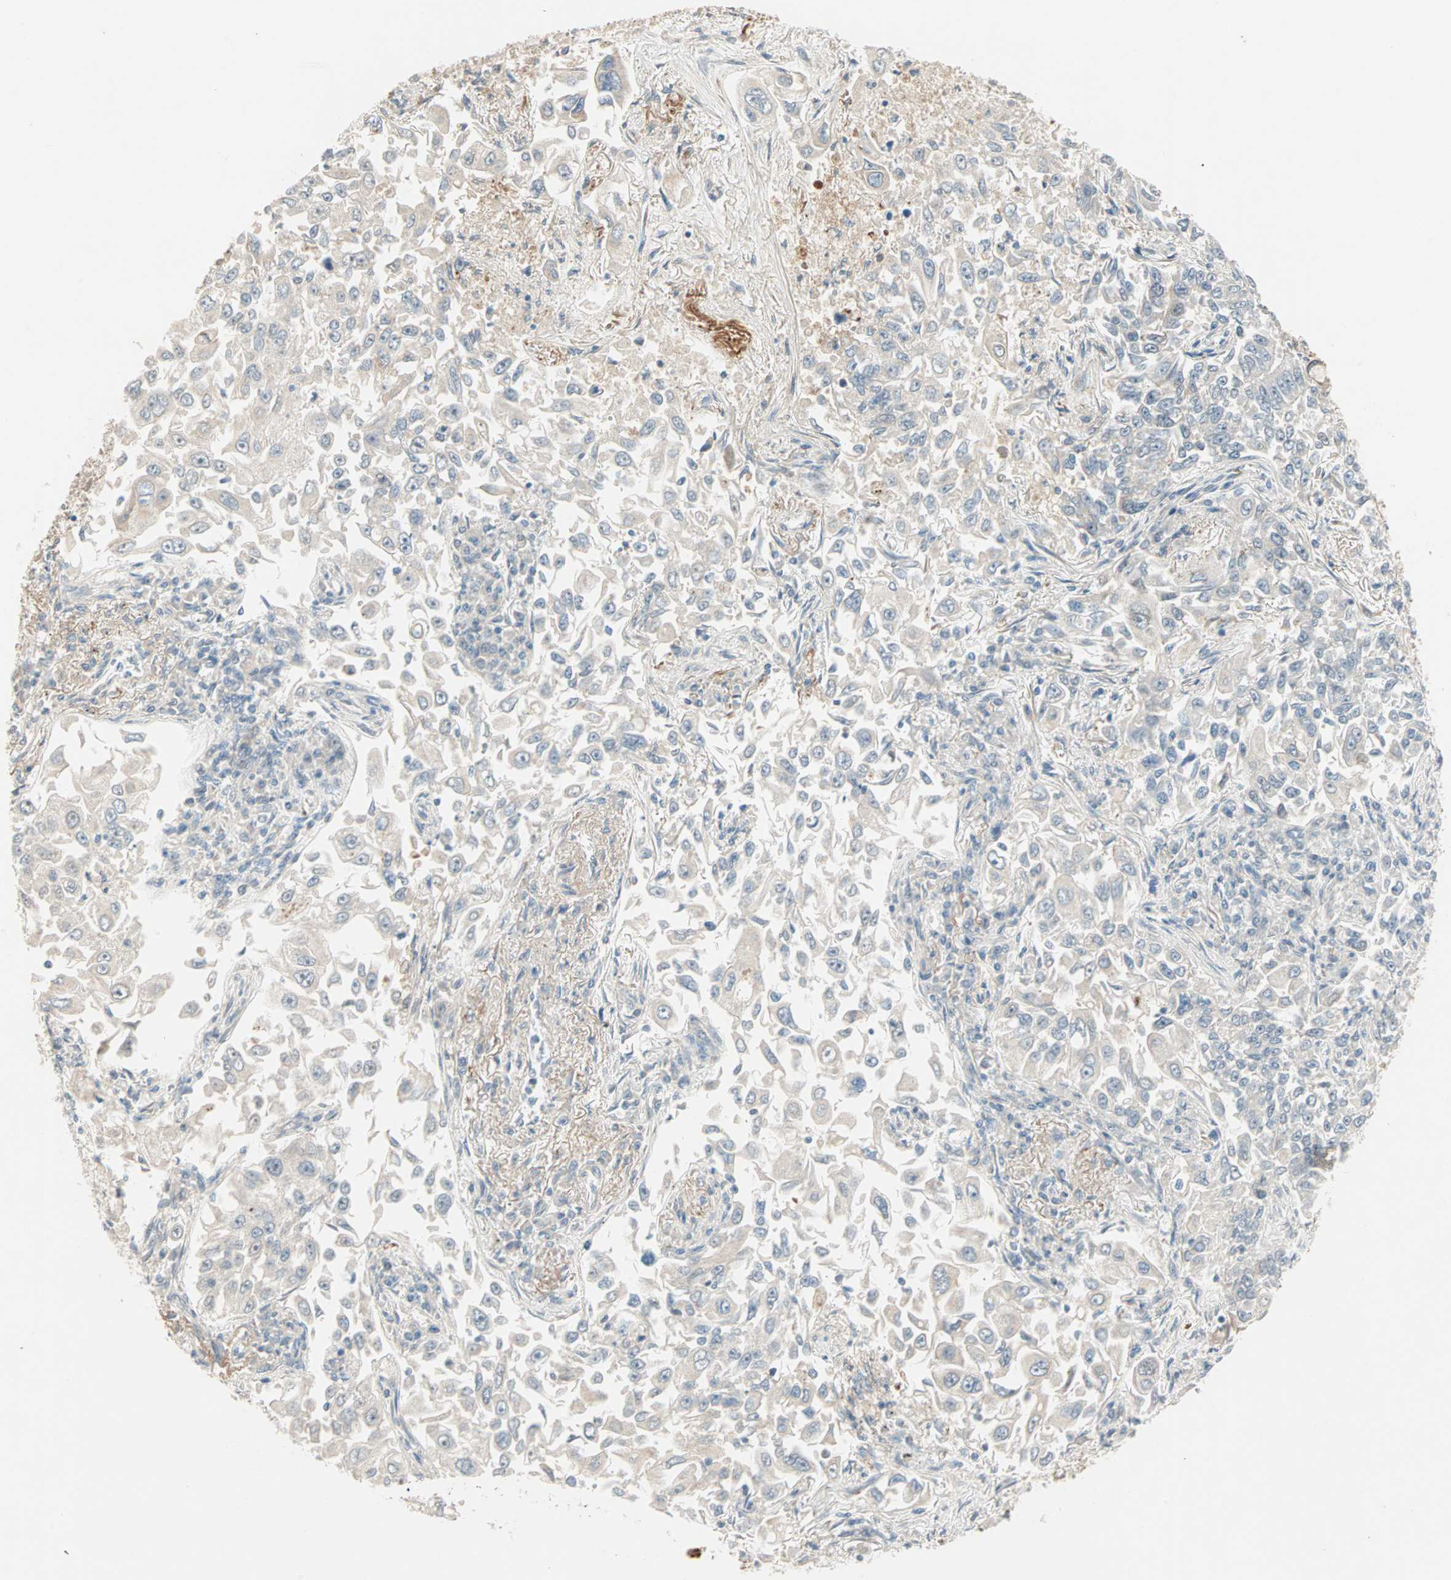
{"staining": {"intensity": "weak", "quantity": ">75%", "location": "cytoplasmic/membranous"}, "tissue": "lung cancer", "cell_type": "Tumor cells", "image_type": "cancer", "snomed": [{"axis": "morphology", "description": "Adenocarcinoma, NOS"}, {"axis": "topography", "description": "Lung"}], "caption": "Tumor cells show low levels of weak cytoplasmic/membranous positivity in approximately >75% of cells in human lung cancer.", "gene": "ZNF37A", "patient": {"sex": "male", "age": 84}}